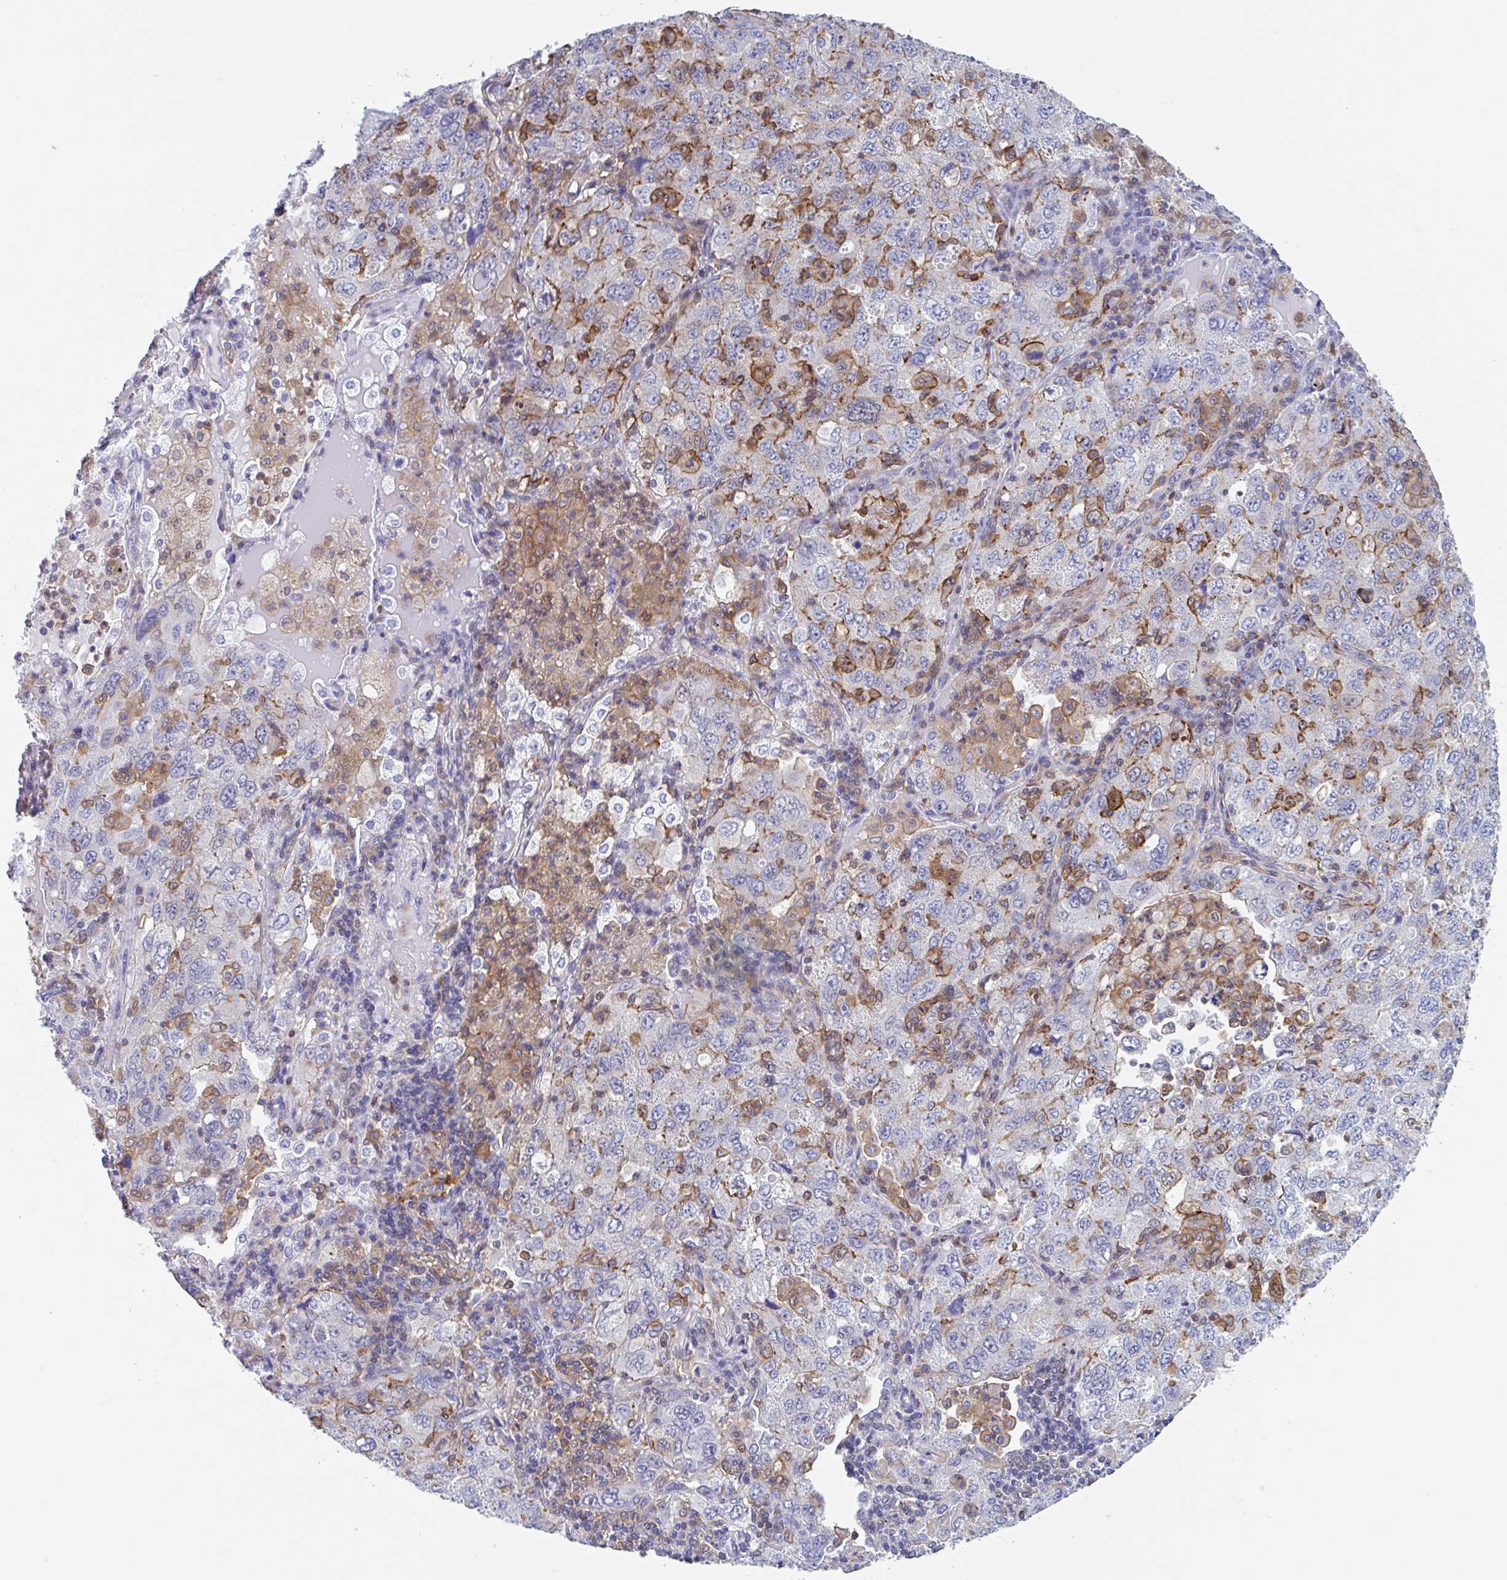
{"staining": {"intensity": "moderate", "quantity": "<25%", "location": "cytoplasmic/membranous"}, "tissue": "lung cancer", "cell_type": "Tumor cells", "image_type": "cancer", "snomed": [{"axis": "morphology", "description": "Adenocarcinoma, NOS"}, {"axis": "topography", "description": "Lung"}], "caption": "This micrograph demonstrates lung cancer stained with immunohistochemistry (IHC) to label a protein in brown. The cytoplasmic/membranous of tumor cells show moderate positivity for the protein. Nuclei are counter-stained blue.", "gene": "EFHD1", "patient": {"sex": "female", "age": 57}}